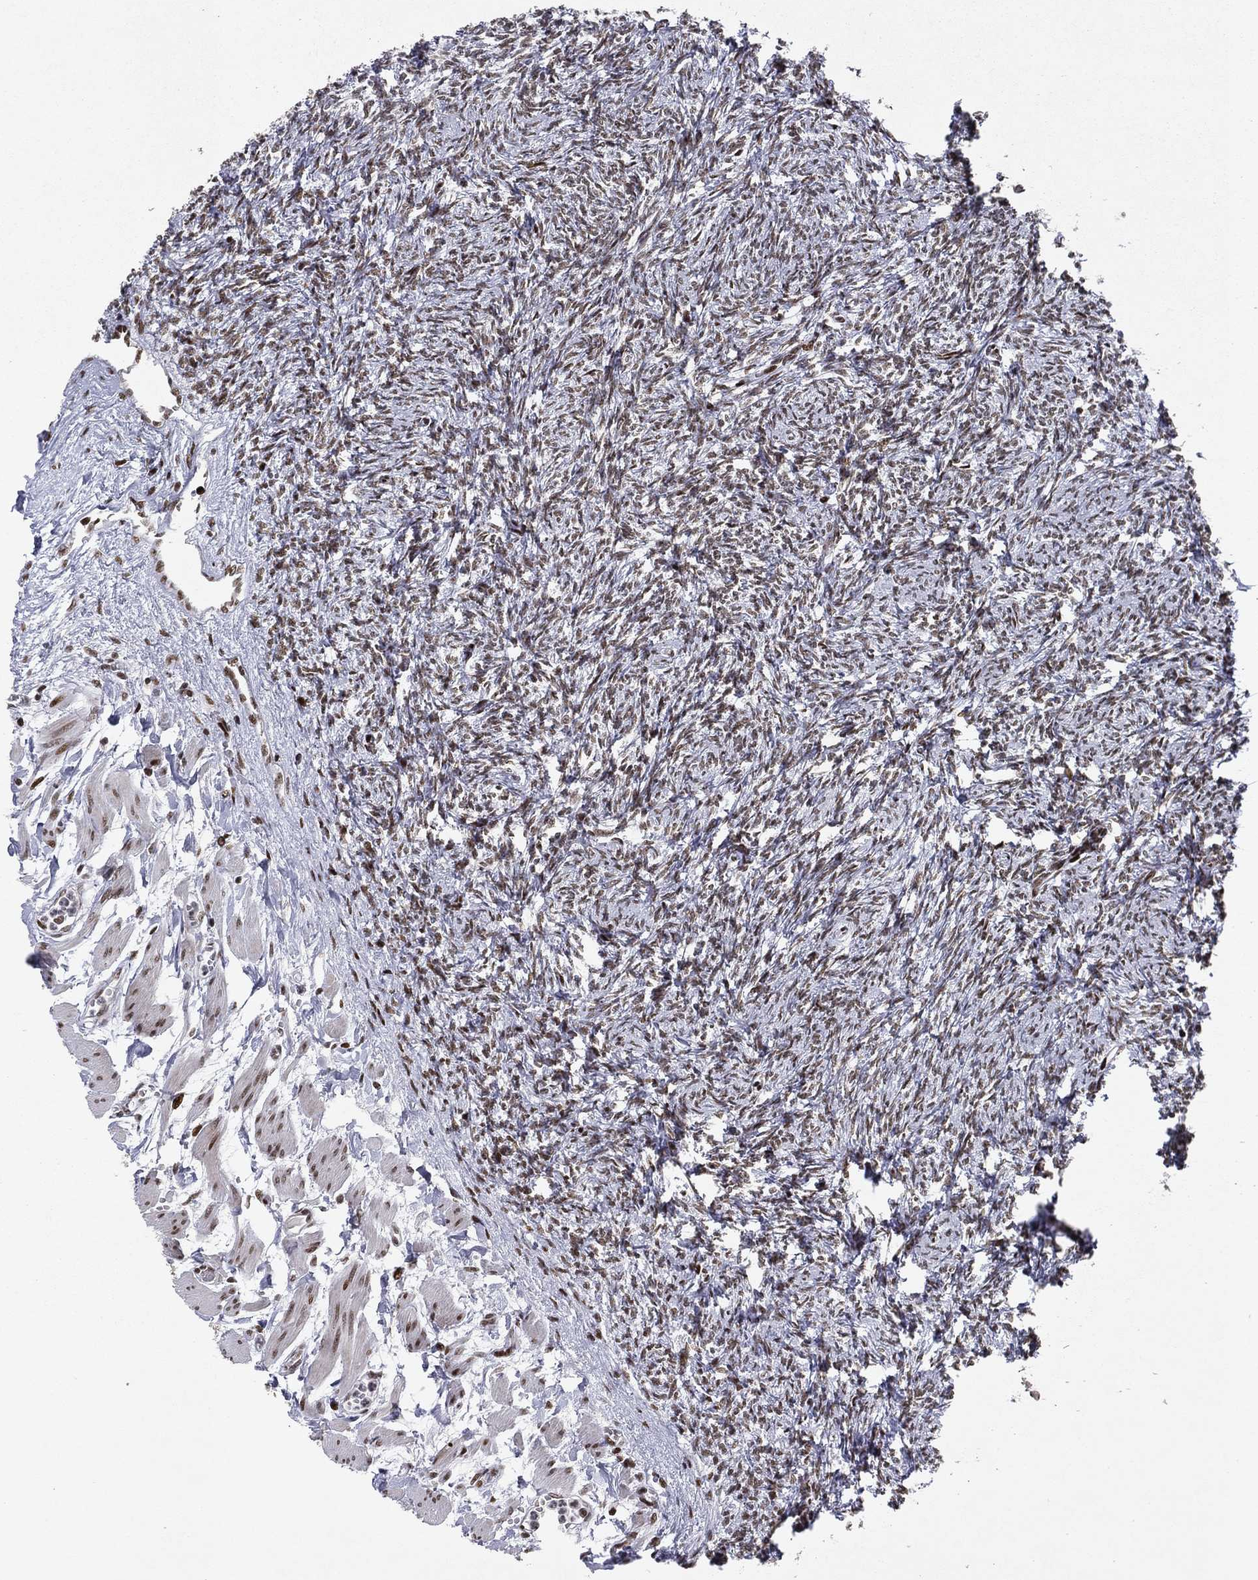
{"staining": {"intensity": "strong", "quantity": ">75%", "location": "nuclear"}, "tissue": "ovary", "cell_type": "Follicle cells", "image_type": "normal", "snomed": [{"axis": "morphology", "description": "Normal tissue, NOS"}, {"axis": "topography", "description": "Fallopian tube"}, {"axis": "topography", "description": "Ovary"}], "caption": "Immunohistochemistry of unremarkable human ovary demonstrates high levels of strong nuclear expression in approximately >75% of follicle cells.", "gene": "RTF1", "patient": {"sex": "female", "age": 33}}